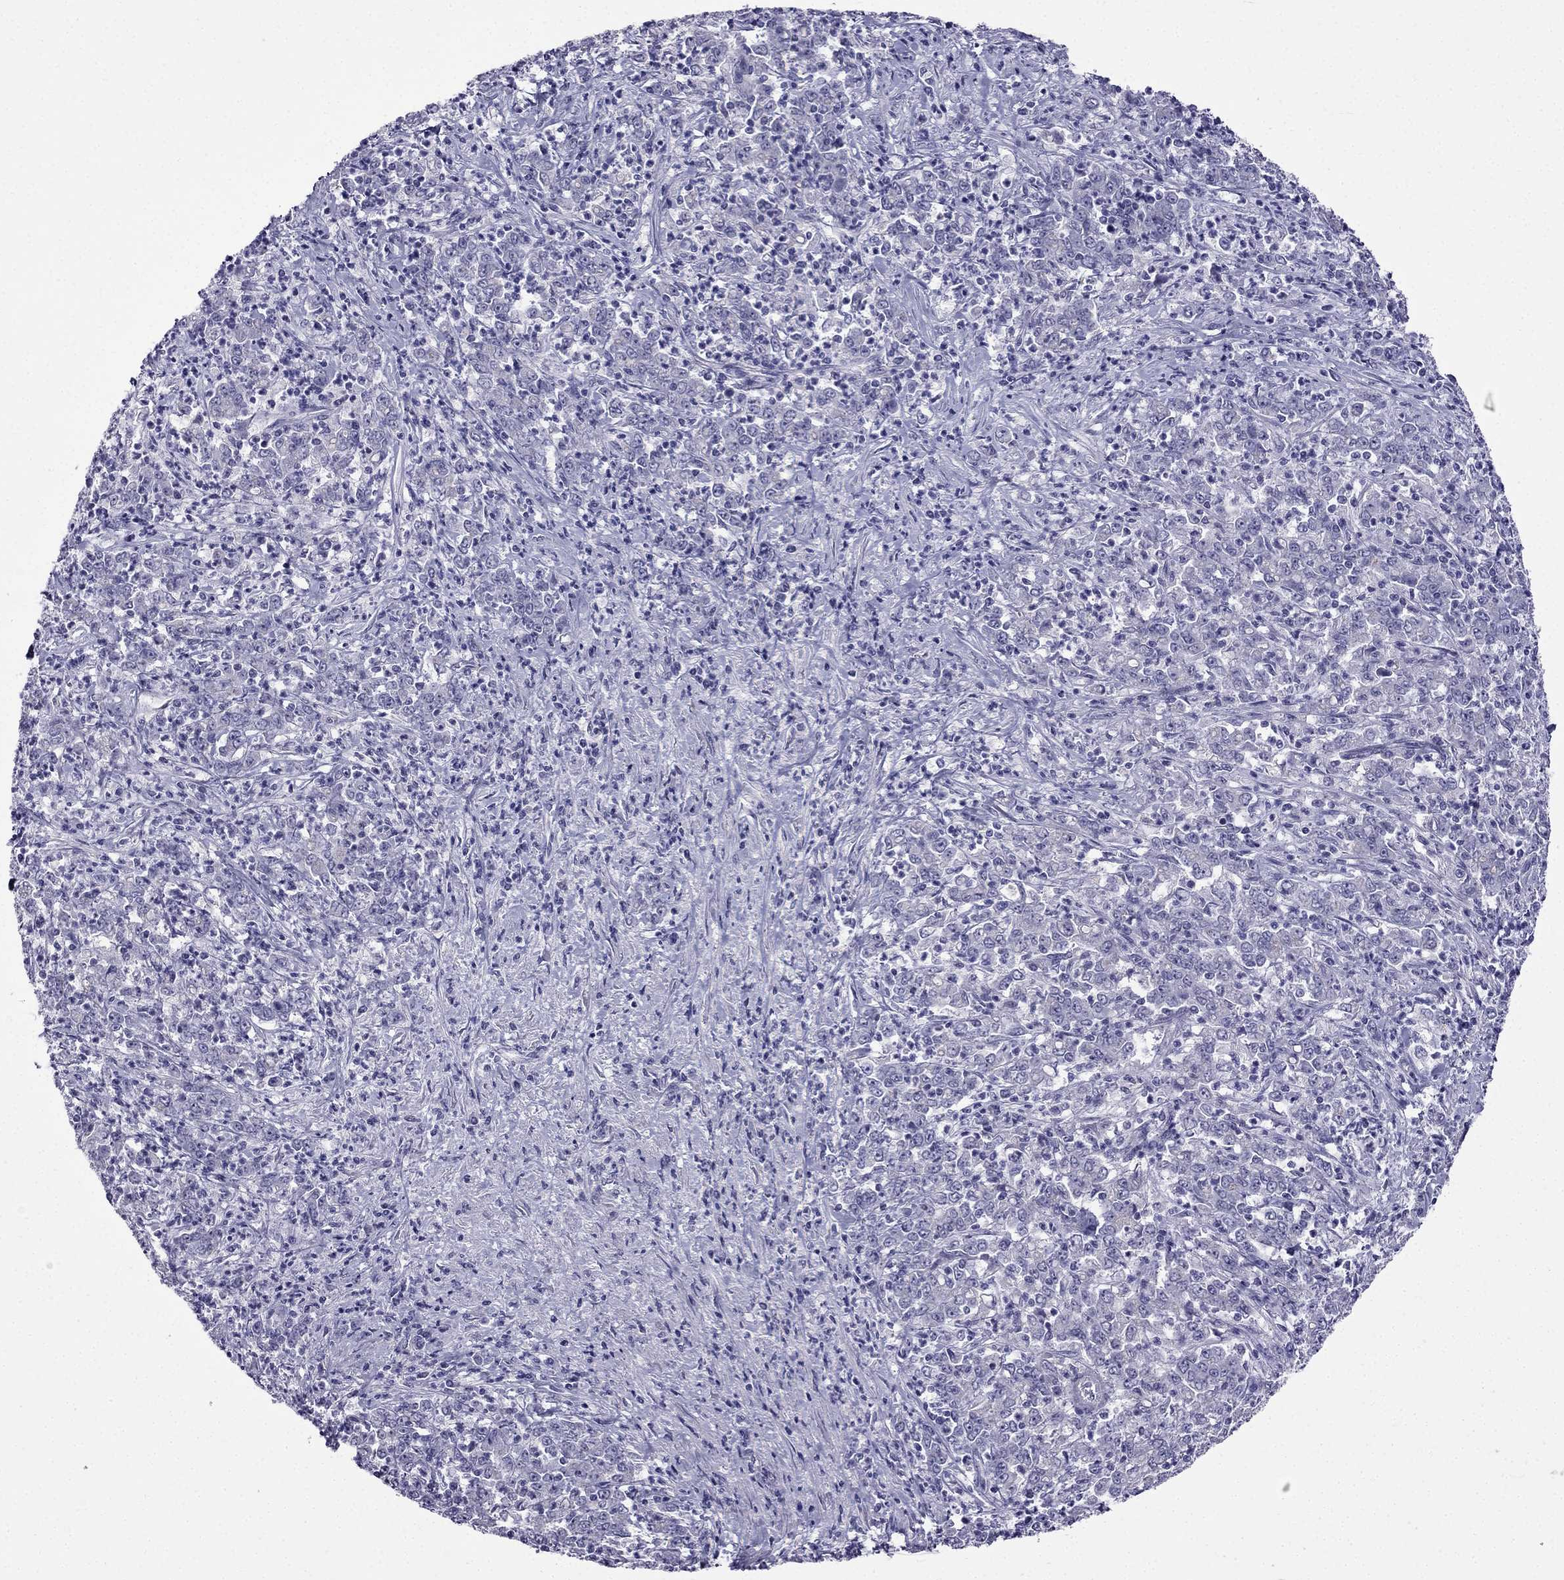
{"staining": {"intensity": "negative", "quantity": "none", "location": "none"}, "tissue": "stomach cancer", "cell_type": "Tumor cells", "image_type": "cancer", "snomed": [{"axis": "morphology", "description": "Adenocarcinoma, NOS"}, {"axis": "topography", "description": "Stomach, lower"}], "caption": "Protein analysis of stomach cancer (adenocarcinoma) shows no significant staining in tumor cells.", "gene": "POM121L12", "patient": {"sex": "female", "age": 71}}